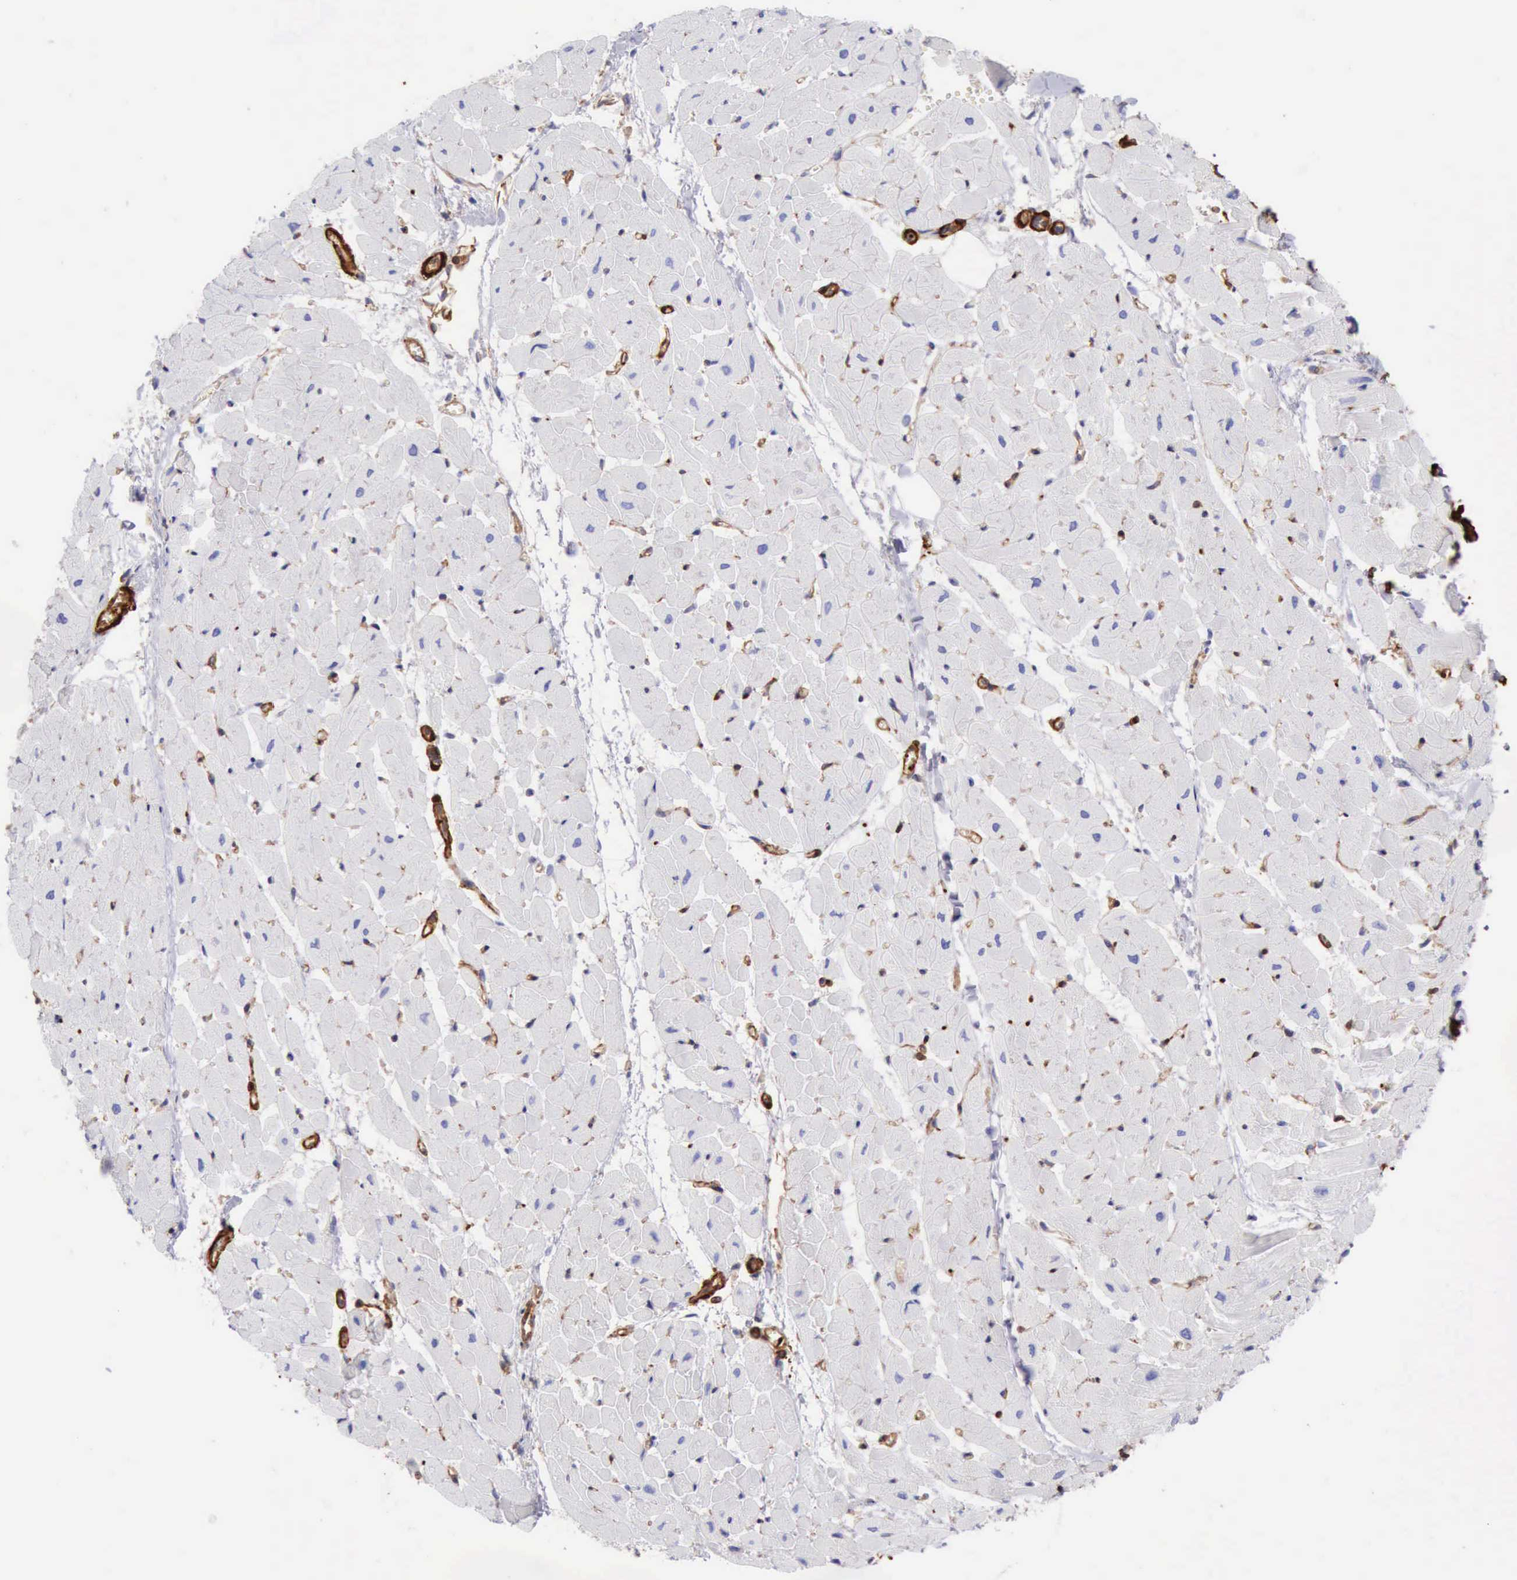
{"staining": {"intensity": "negative", "quantity": "none", "location": "none"}, "tissue": "heart muscle", "cell_type": "Cardiomyocytes", "image_type": "normal", "snomed": [{"axis": "morphology", "description": "Normal tissue, NOS"}, {"axis": "topography", "description": "Heart"}], "caption": "Cardiomyocytes are negative for protein expression in normal human heart muscle. The staining was performed using DAB (3,3'-diaminobenzidine) to visualize the protein expression in brown, while the nuclei were stained in blue with hematoxylin (Magnification: 20x).", "gene": "FLNA", "patient": {"sex": "female", "age": 19}}